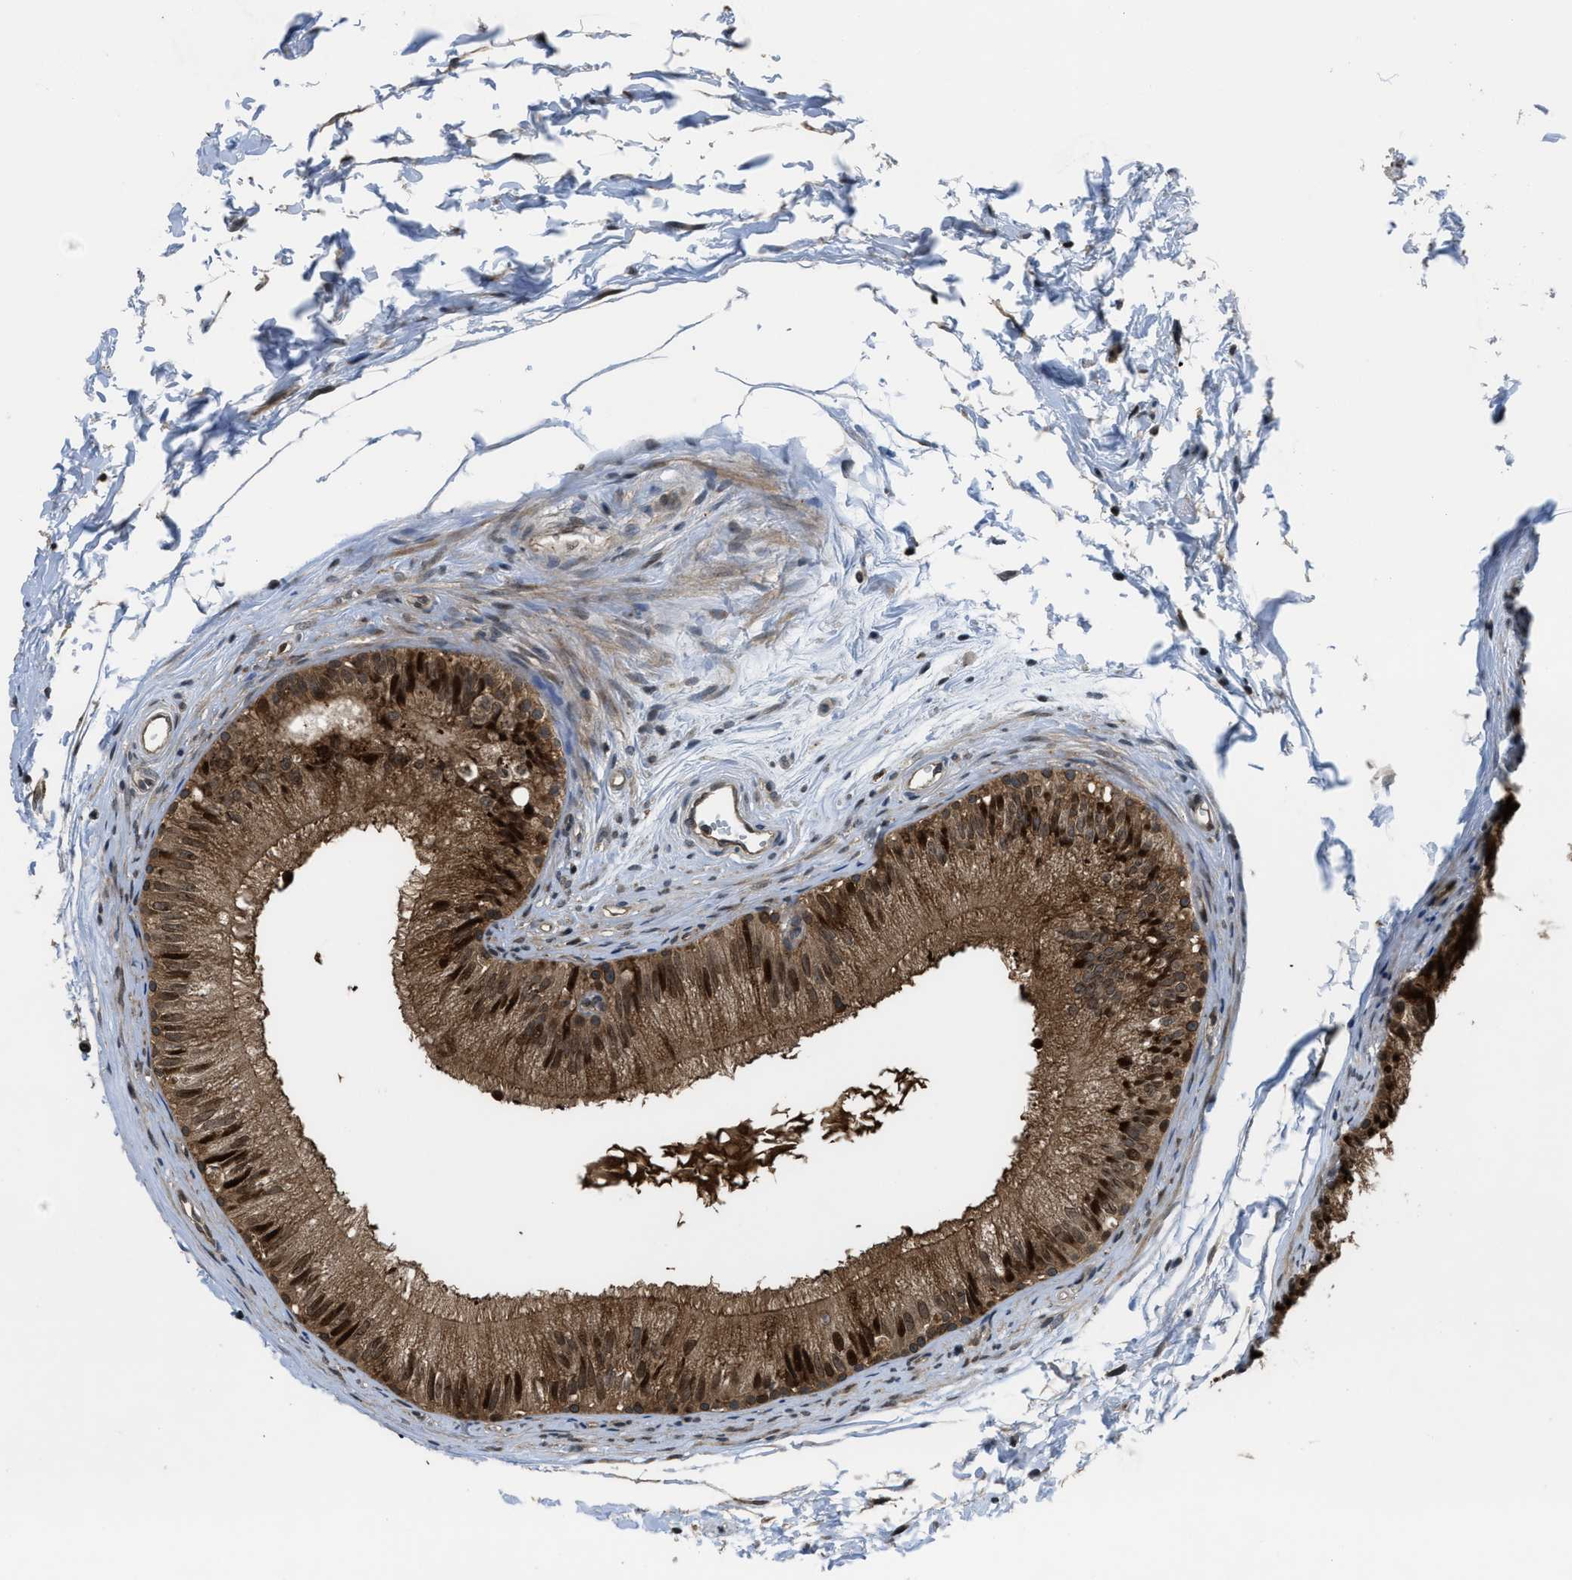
{"staining": {"intensity": "strong", "quantity": ">75%", "location": "cytoplasmic/membranous,nuclear"}, "tissue": "epididymis", "cell_type": "Glandular cells", "image_type": "normal", "snomed": [{"axis": "morphology", "description": "Normal tissue, NOS"}, {"axis": "topography", "description": "Epididymis"}], "caption": "Protein staining by immunohistochemistry (IHC) reveals strong cytoplasmic/membranous,nuclear expression in approximately >75% of glandular cells in benign epididymis. (DAB IHC, brown staining for protein, blue staining for nuclei).", "gene": "CTBS", "patient": {"sex": "male", "age": 56}}